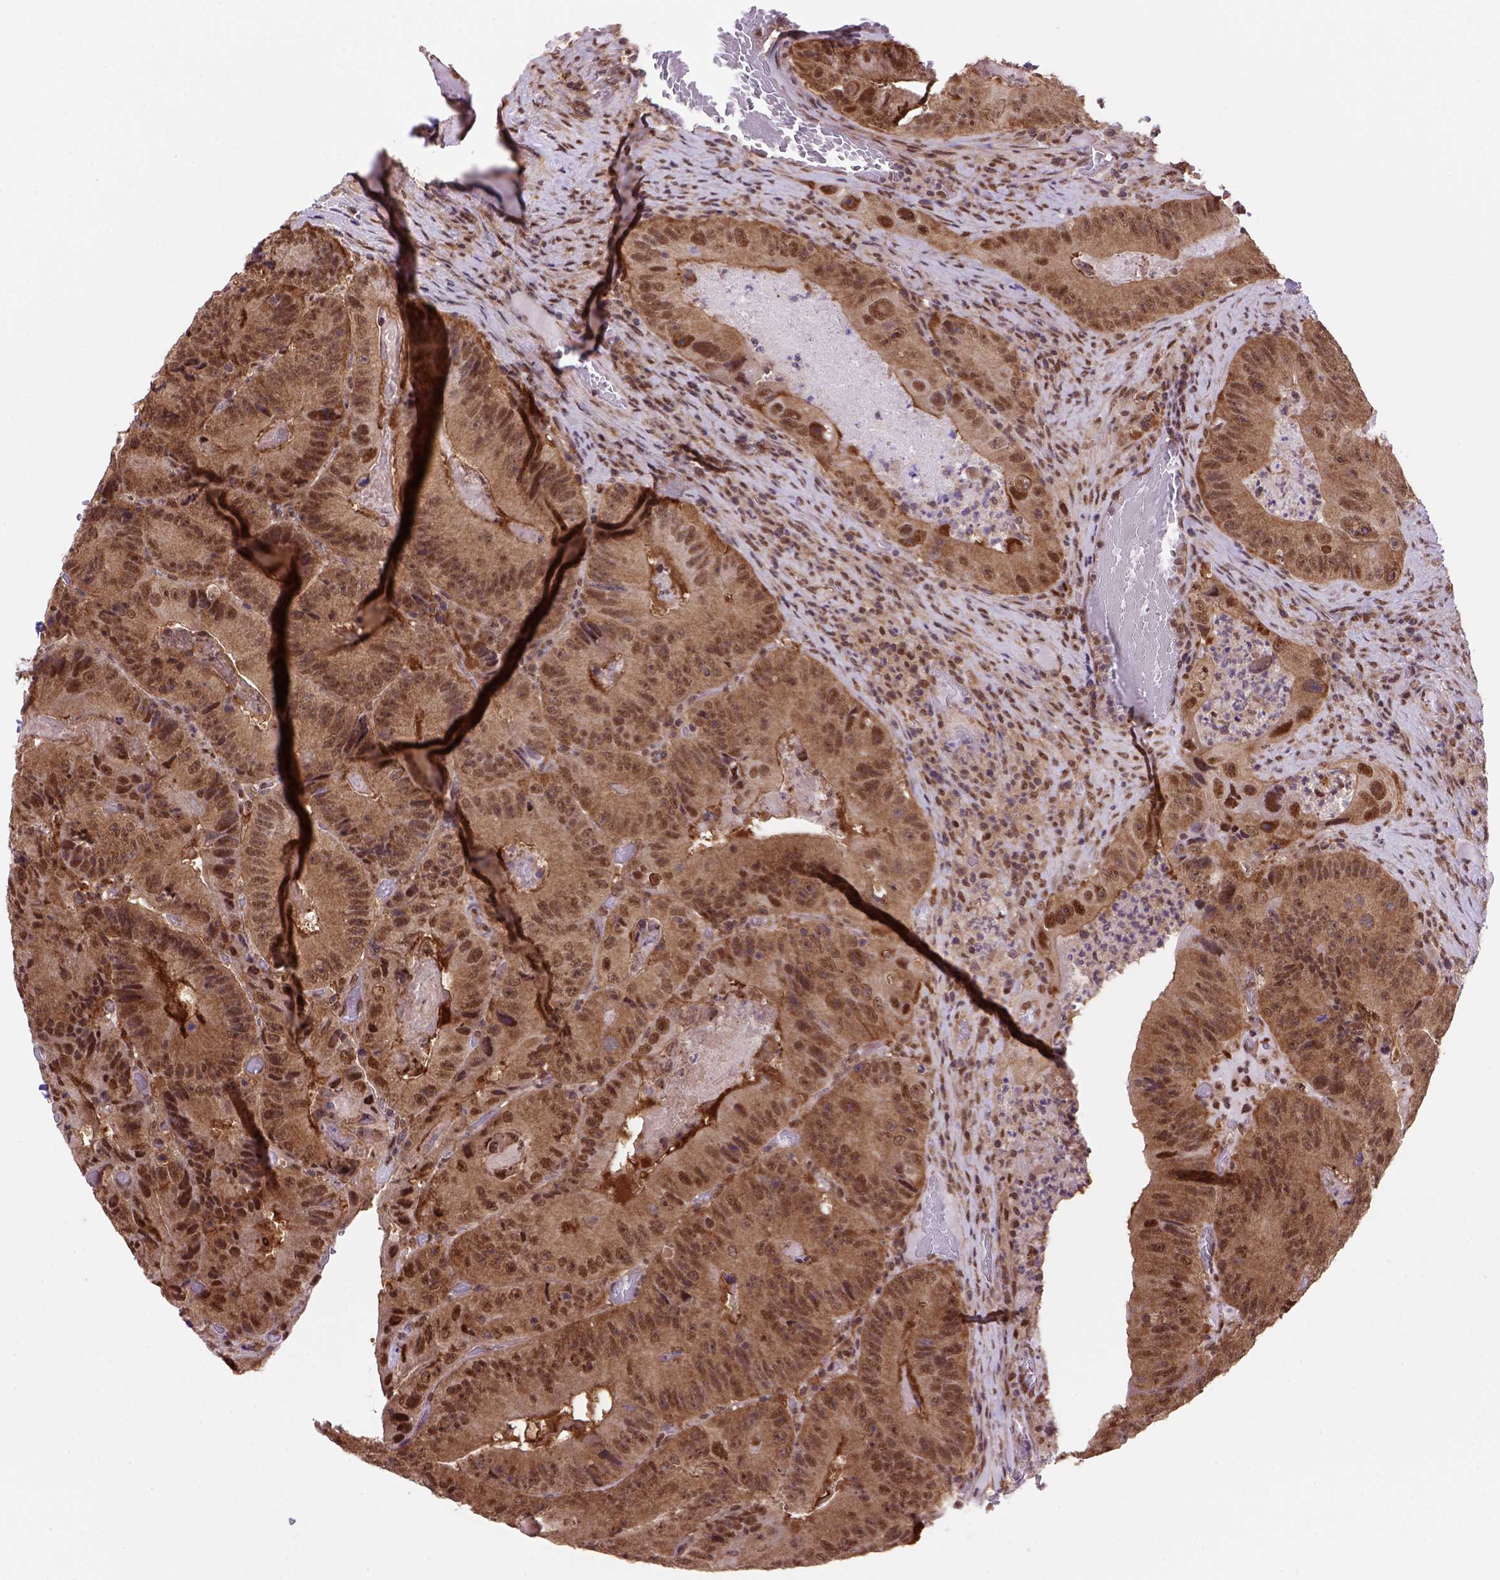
{"staining": {"intensity": "strong", "quantity": ">75%", "location": "cytoplasmic/membranous,nuclear"}, "tissue": "colorectal cancer", "cell_type": "Tumor cells", "image_type": "cancer", "snomed": [{"axis": "morphology", "description": "Adenocarcinoma, NOS"}, {"axis": "topography", "description": "Colon"}], "caption": "A brown stain shows strong cytoplasmic/membranous and nuclear positivity of a protein in colorectal adenocarcinoma tumor cells.", "gene": "PSMC2", "patient": {"sex": "female", "age": 86}}